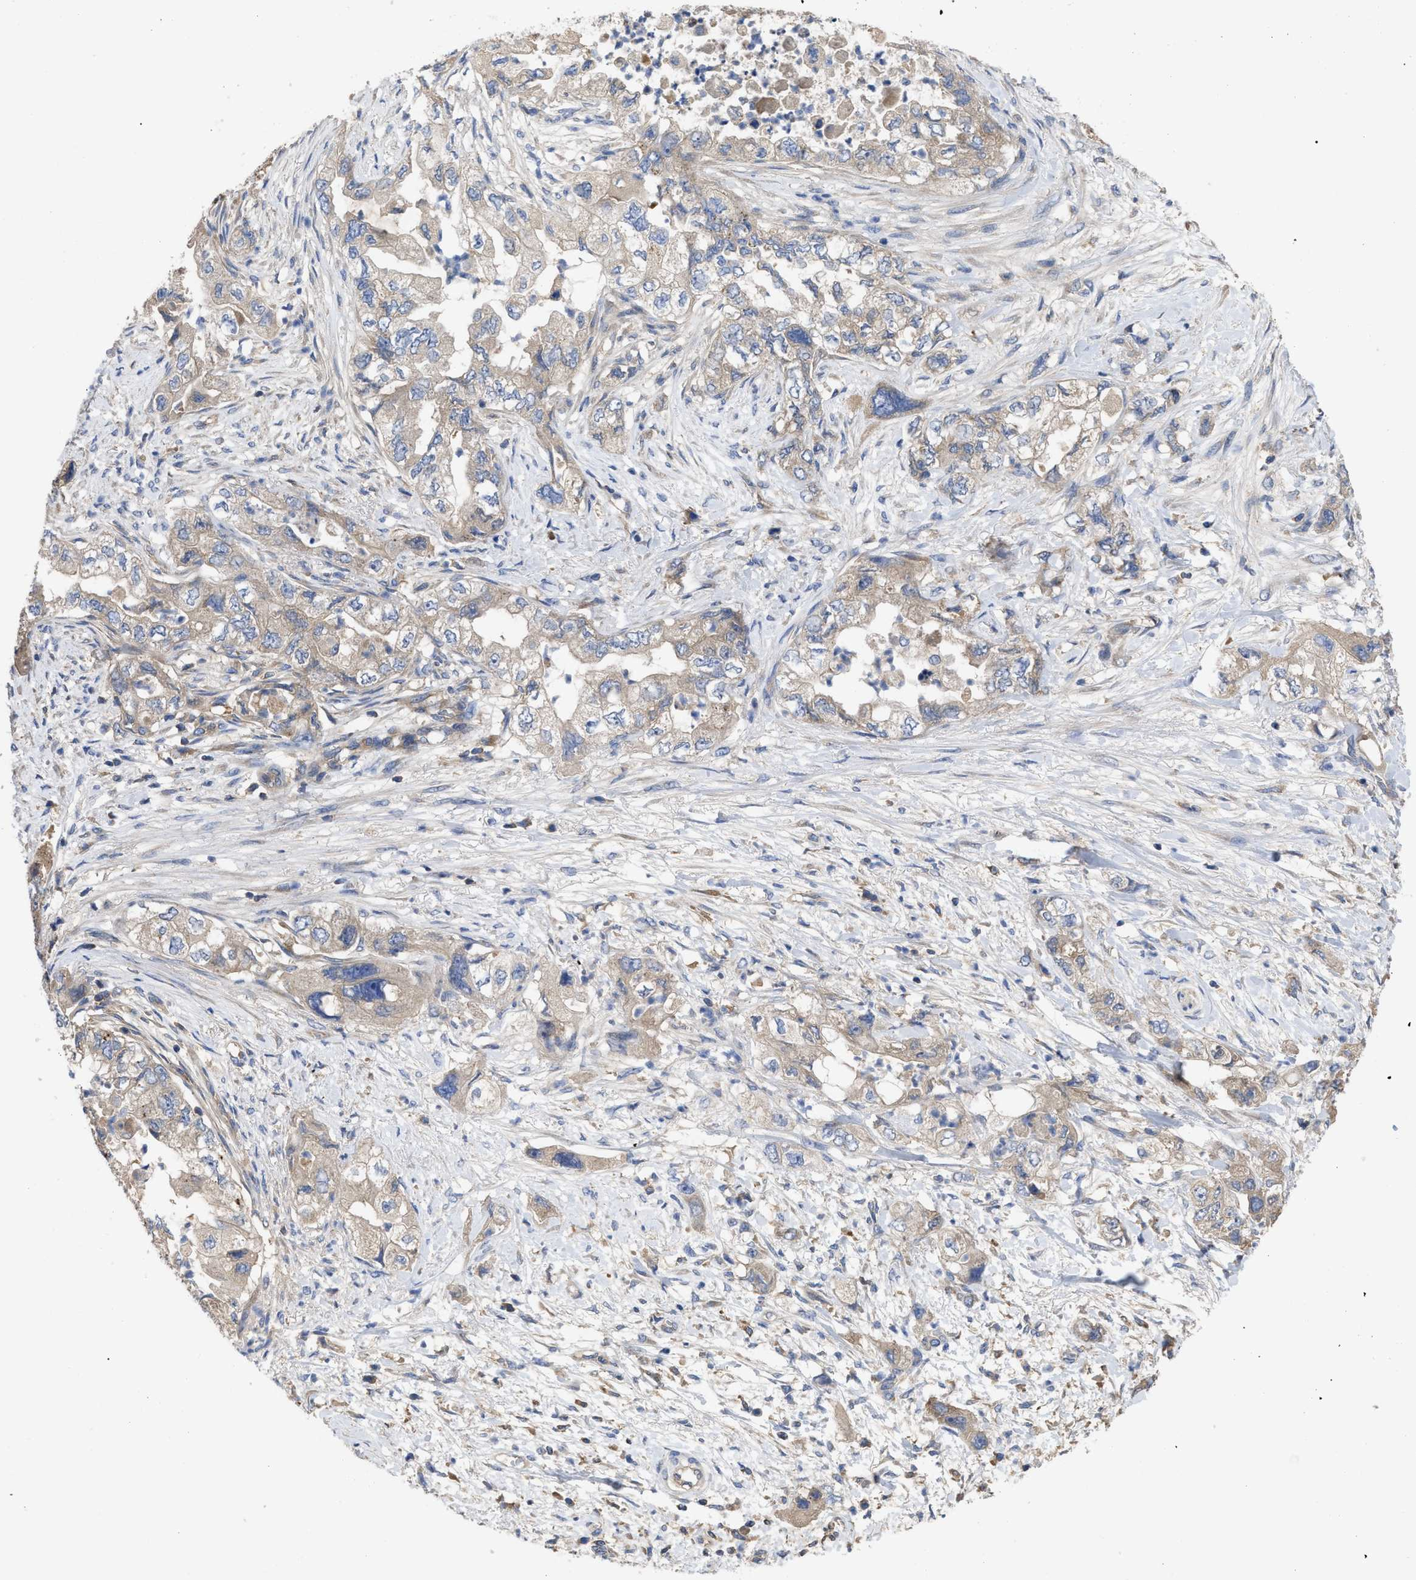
{"staining": {"intensity": "weak", "quantity": ">75%", "location": "cytoplasmic/membranous"}, "tissue": "pancreatic cancer", "cell_type": "Tumor cells", "image_type": "cancer", "snomed": [{"axis": "morphology", "description": "Adenocarcinoma, NOS"}, {"axis": "topography", "description": "Pancreas"}], "caption": "An immunohistochemistry (IHC) histopathology image of neoplastic tissue is shown. Protein staining in brown shows weak cytoplasmic/membranous positivity in pancreatic cancer (adenocarcinoma) within tumor cells.", "gene": "RAP1GDS1", "patient": {"sex": "female", "age": 73}}